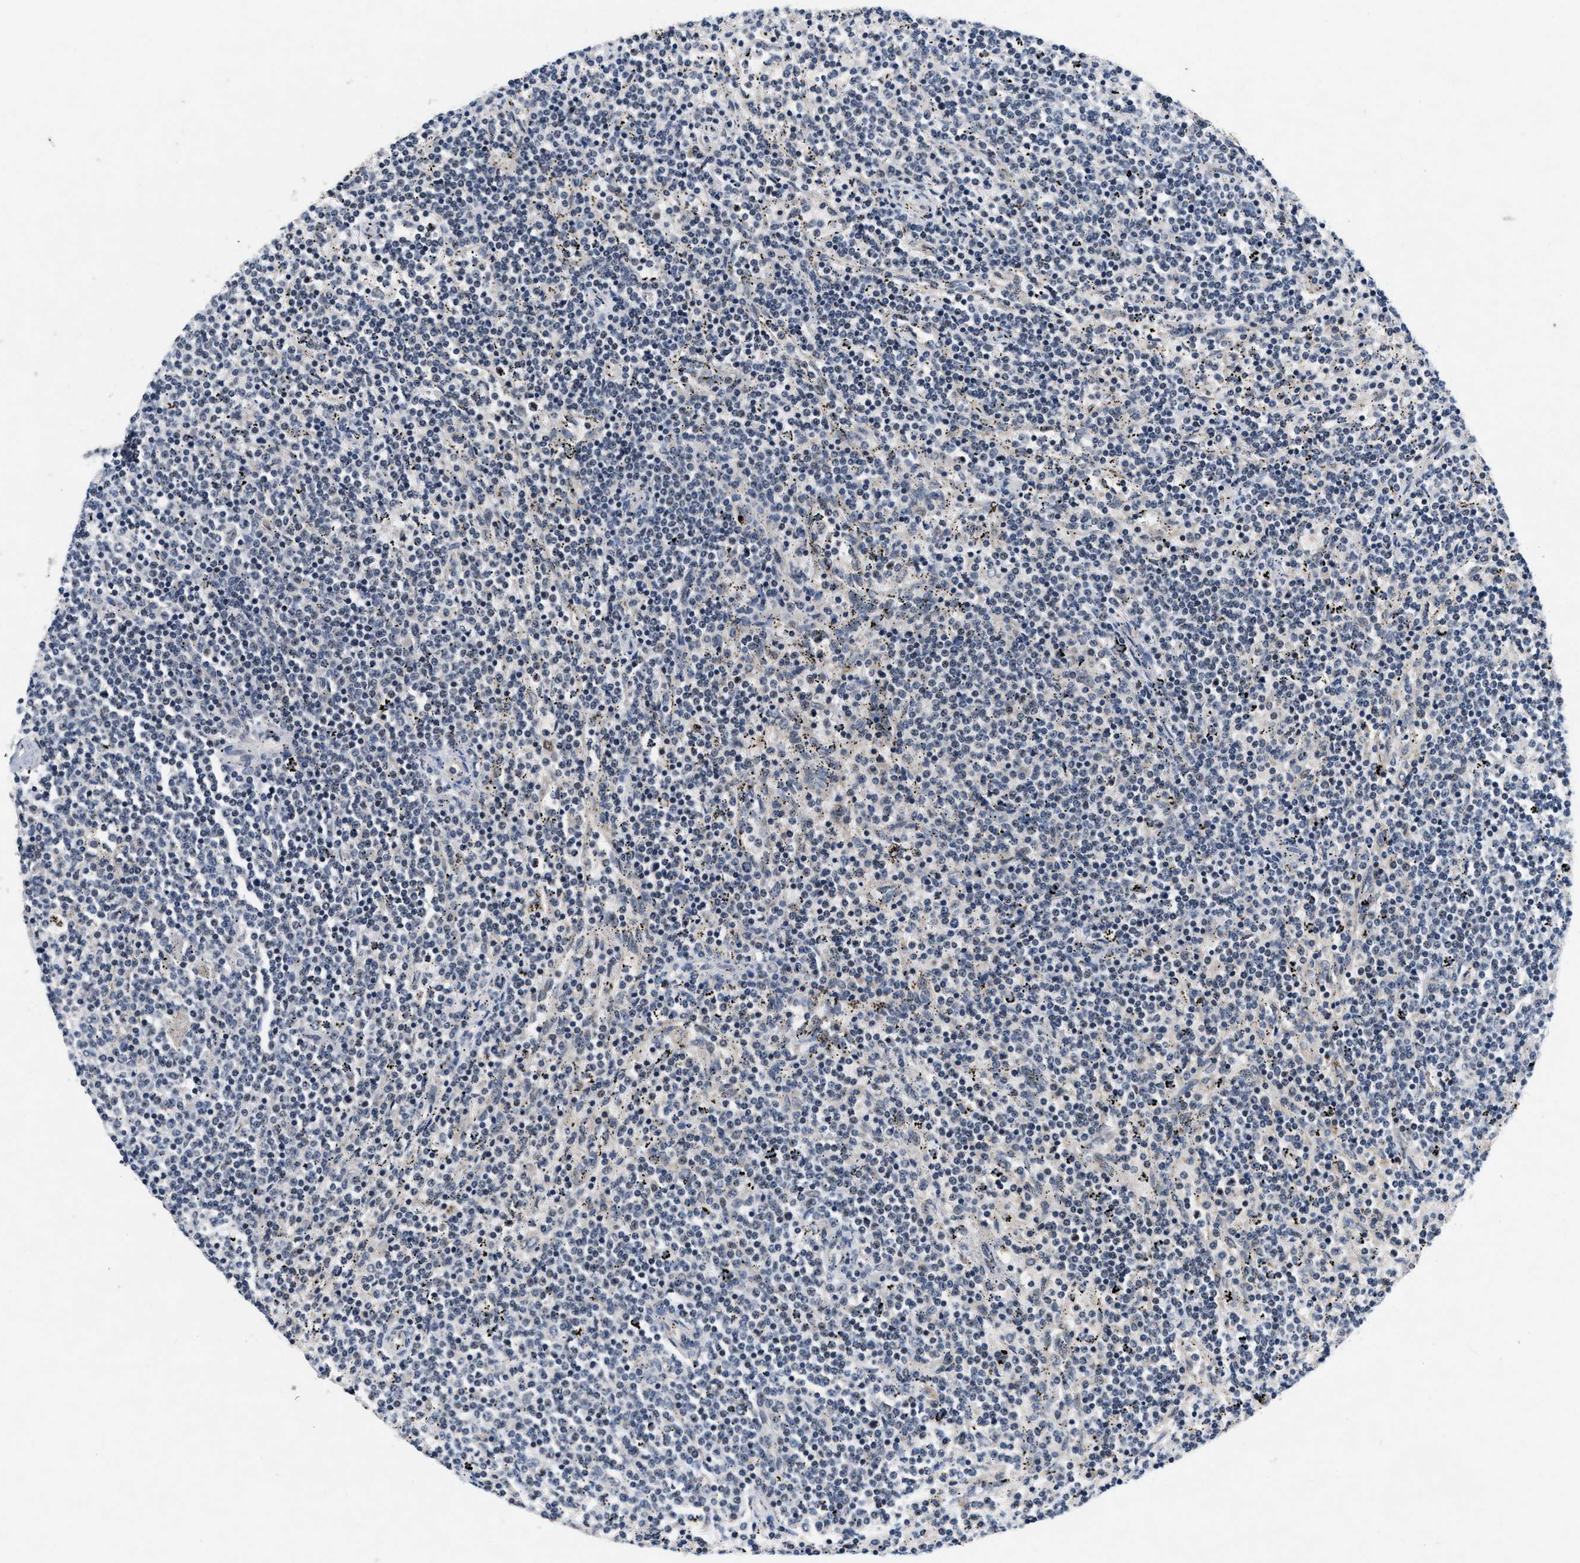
{"staining": {"intensity": "negative", "quantity": "none", "location": "none"}, "tissue": "lymphoma", "cell_type": "Tumor cells", "image_type": "cancer", "snomed": [{"axis": "morphology", "description": "Malignant lymphoma, non-Hodgkin's type, Low grade"}, {"axis": "topography", "description": "Spleen"}], "caption": "Tumor cells show no significant protein positivity in malignant lymphoma, non-Hodgkin's type (low-grade).", "gene": "VIP", "patient": {"sex": "female", "age": 50}}